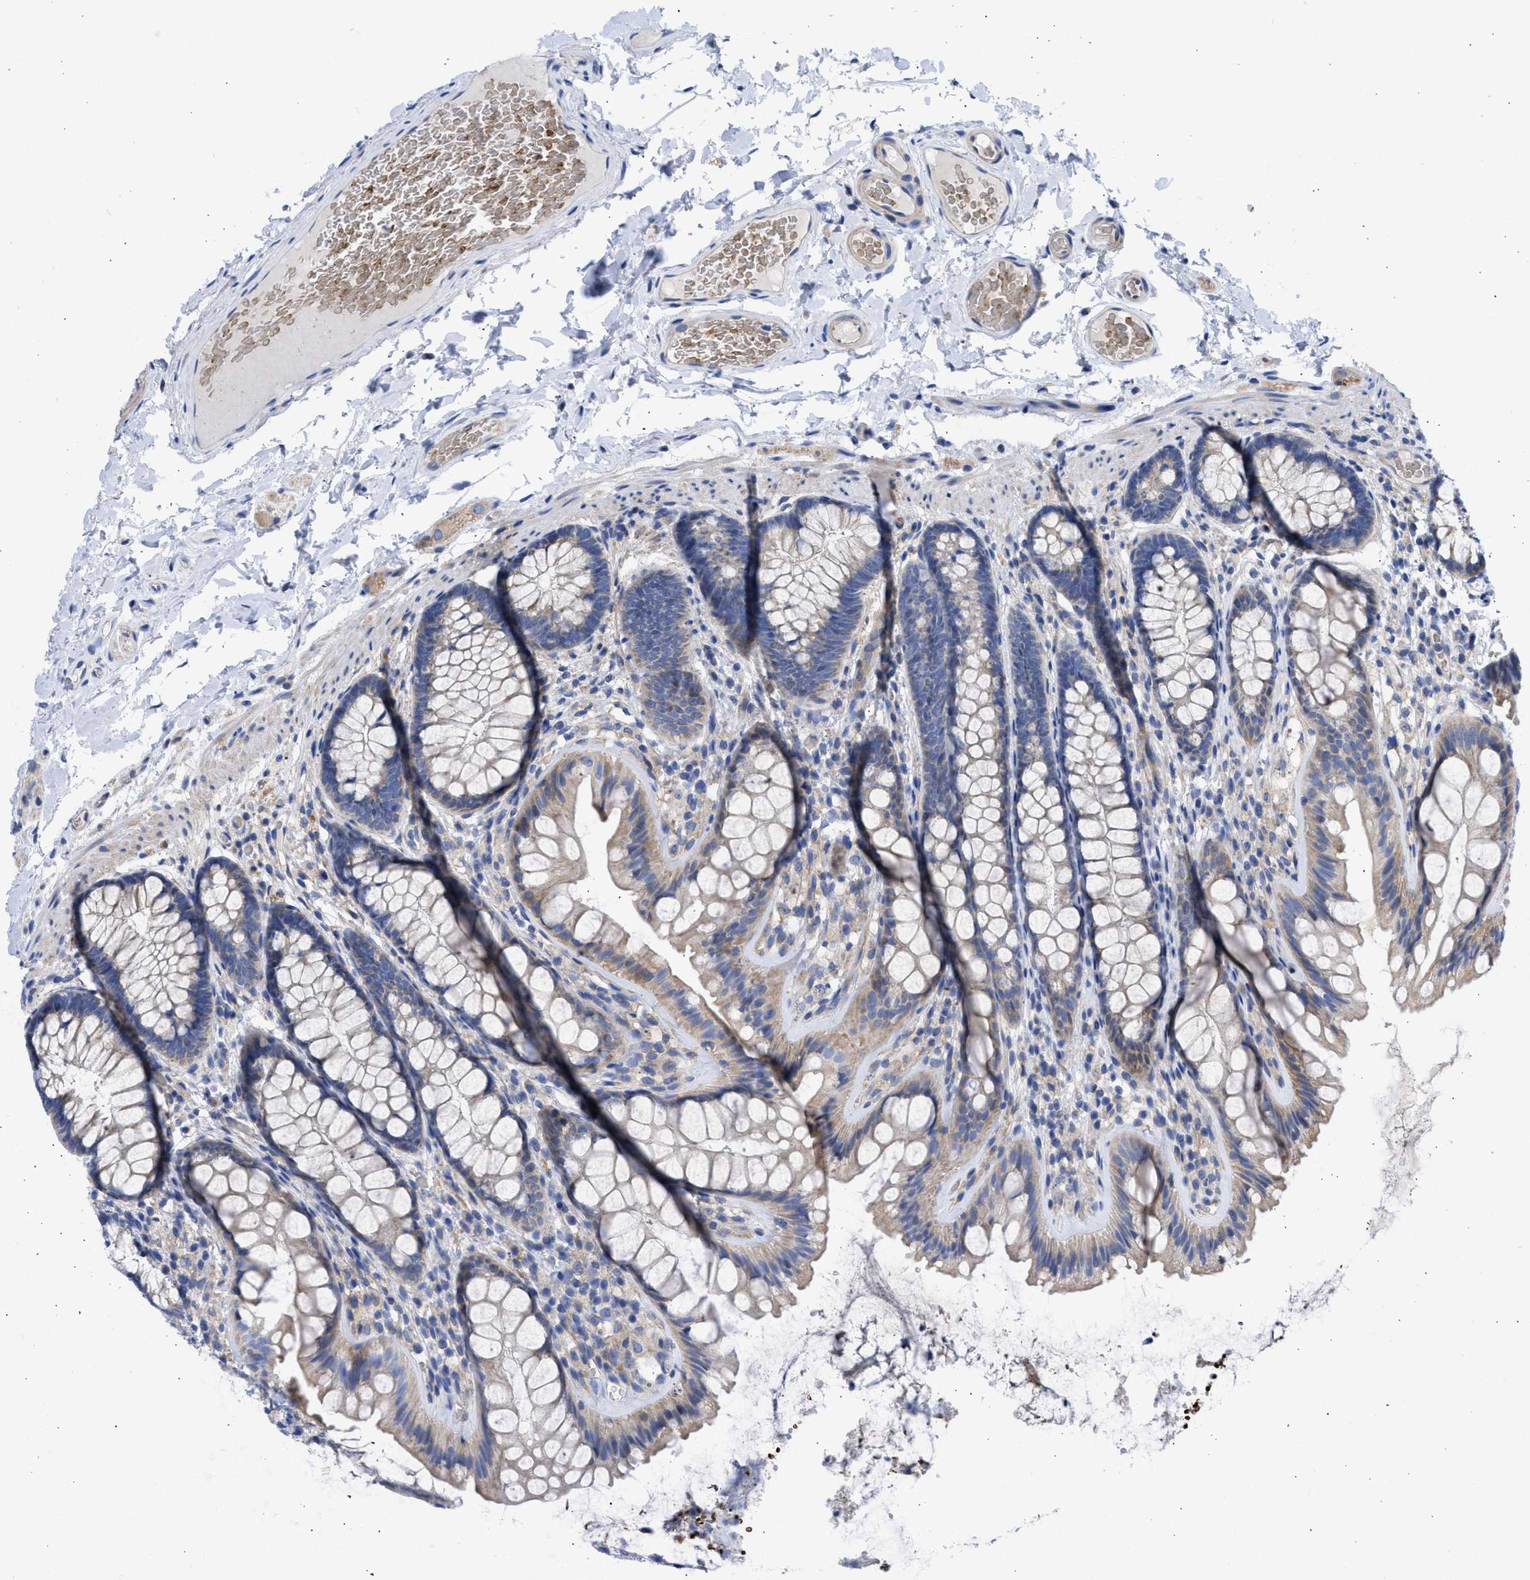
{"staining": {"intensity": "weak", "quantity": "25%-75%", "location": "cytoplasmic/membranous"}, "tissue": "colon", "cell_type": "Endothelial cells", "image_type": "normal", "snomed": [{"axis": "morphology", "description": "Normal tissue, NOS"}, {"axis": "topography", "description": "Colon"}], "caption": "IHC photomicrograph of unremarkable colon: human colon stained using IHC exhibits low levels of weak protein expression localized specifically in the cytoplasmic/membranous of endothelial cells, appearing as a cytoplasmic/membranous brown color.", "gene": "BTG3", "patient": {"sex": "female", "age": 56}}